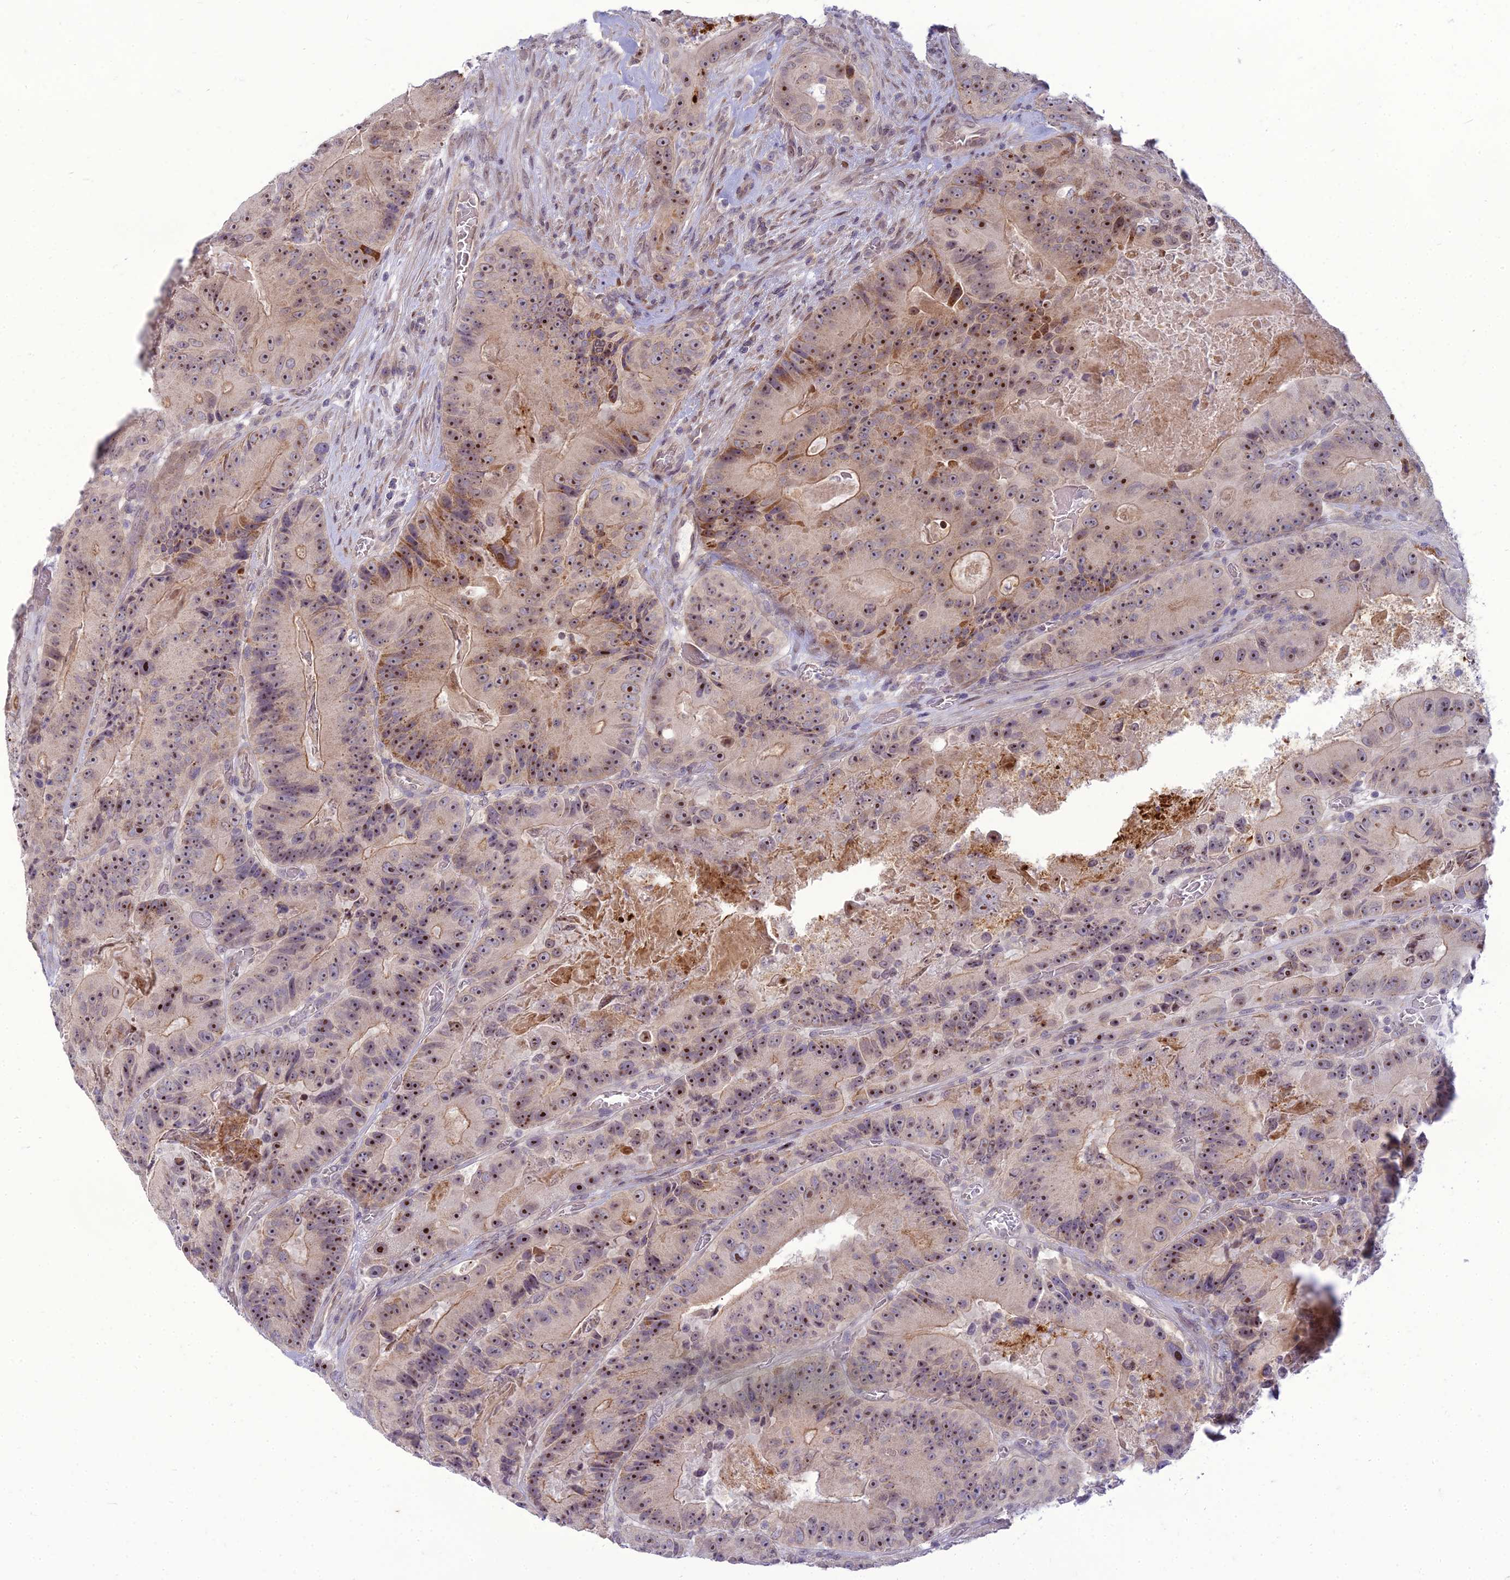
{"staining": {"intensity": "weak", "quantity": ">75%", "location": "cytoplasmic/membranous,nuclear"}, "tissue": "colorectal cancer", "cell_type": "Tumor cells", "image_type": "cancer", "snomed": [{"axis": "morphology", "description": "Adenocarcinoma, NOS"}, {"axis": "topography", "description": "Colon"}], "caption": "A photomicrograph of colorectal cancer (adenocarcinoma) stained for a protein shows weak cytoplasmic/membranous and nuclear brown staining in tumor cells.", "gene": "DTX2", "patient": {"sex": "female", "age": 86}}